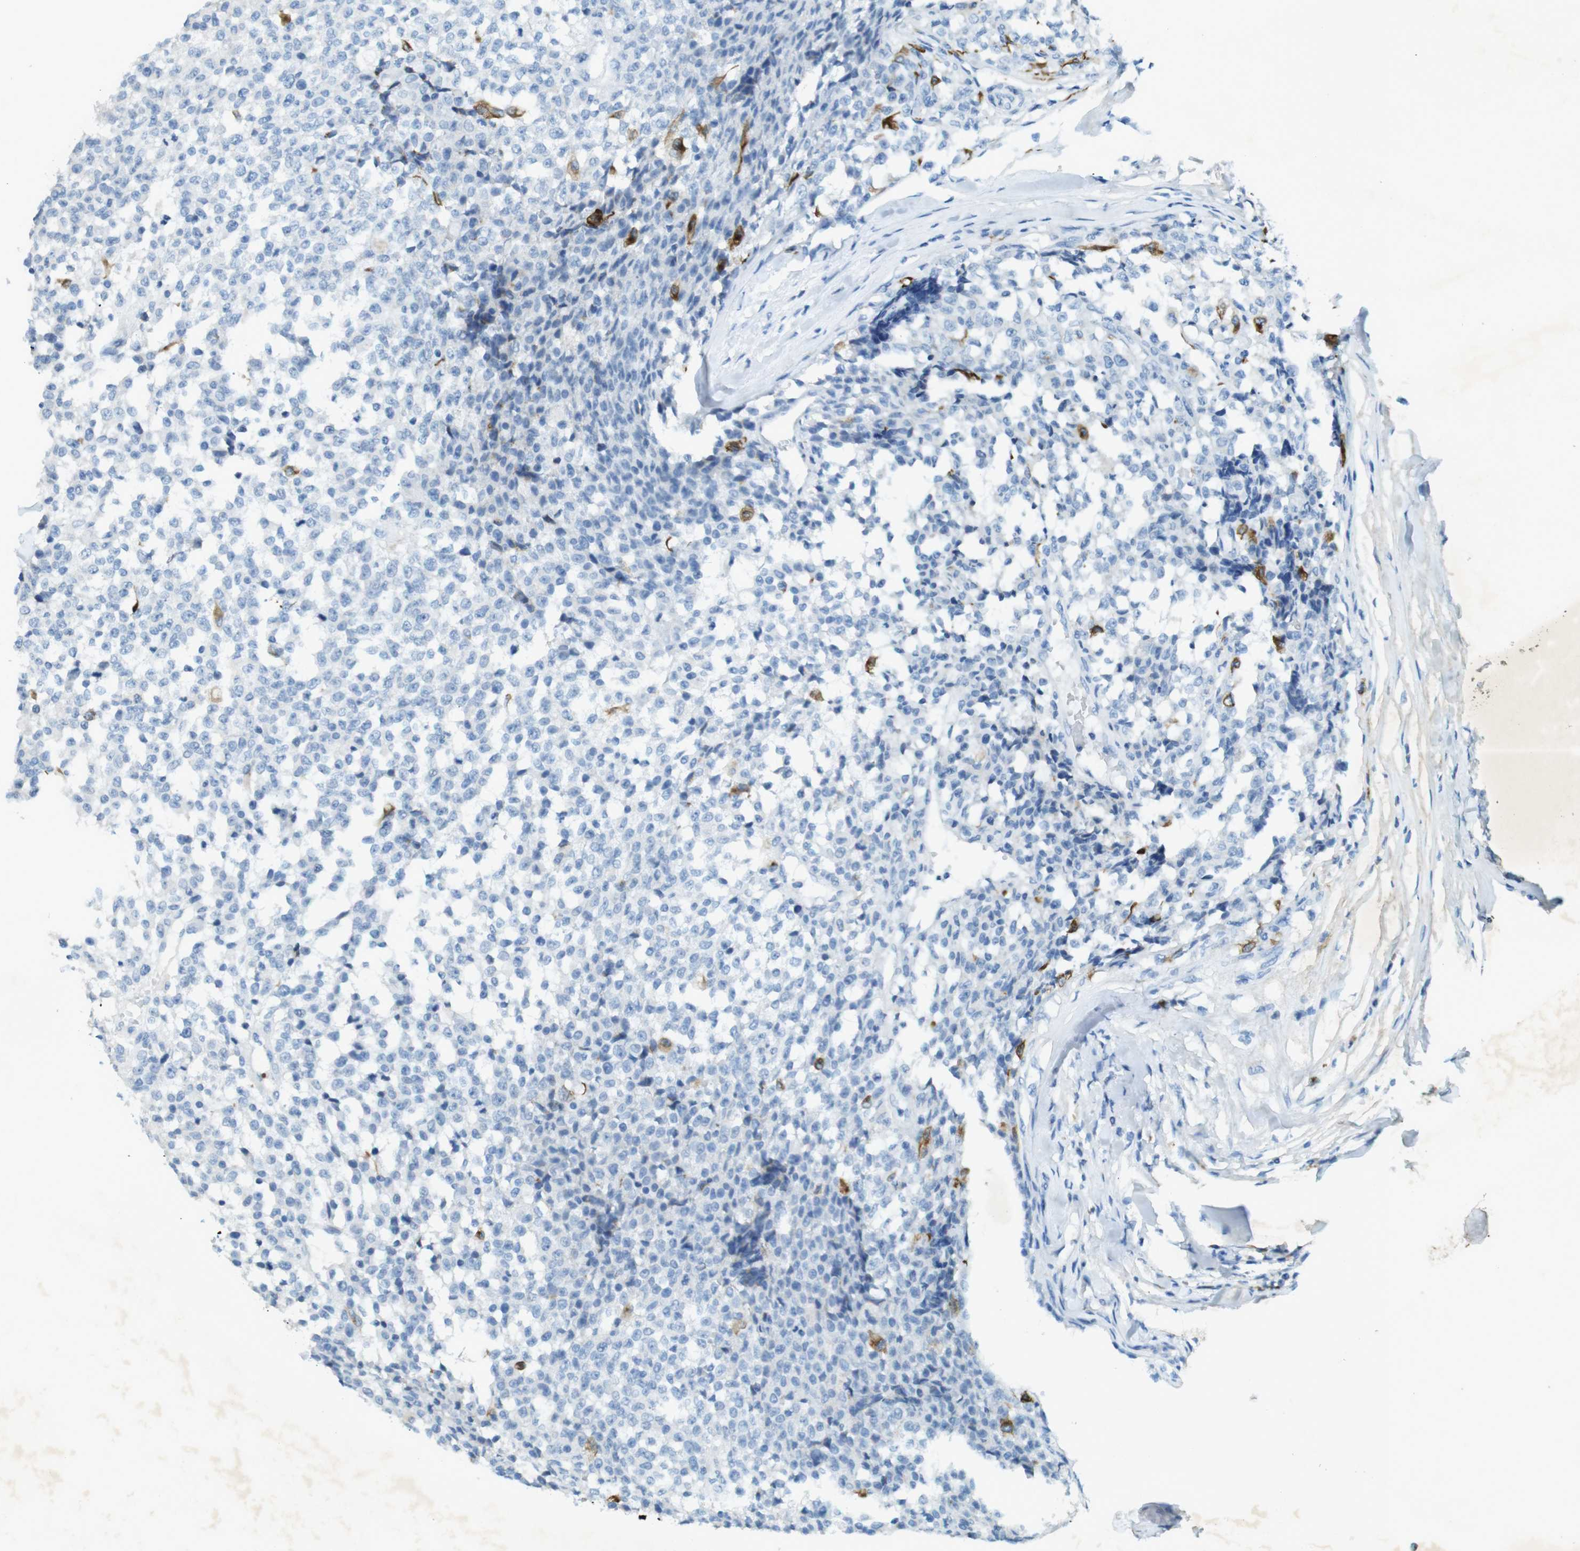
{"staining": {"intensity": "negative", "quantity": "none", "location": "none"}, "tissue": "testis cancer", "cell_type": "Tumor cells", "image_type": "cancer", "snomed": [{"axis": "morphology", "description": "Seminoma, NOS"}, {"axis": "topography", "description": "Testis"}], "caption": "IHC image of neoplastic tissue: human testis seminoma stained with DAB displays no significant protein expression in tumor cells.", "gene": "CD320", "patient": {"sex": "male", "age": 59}}